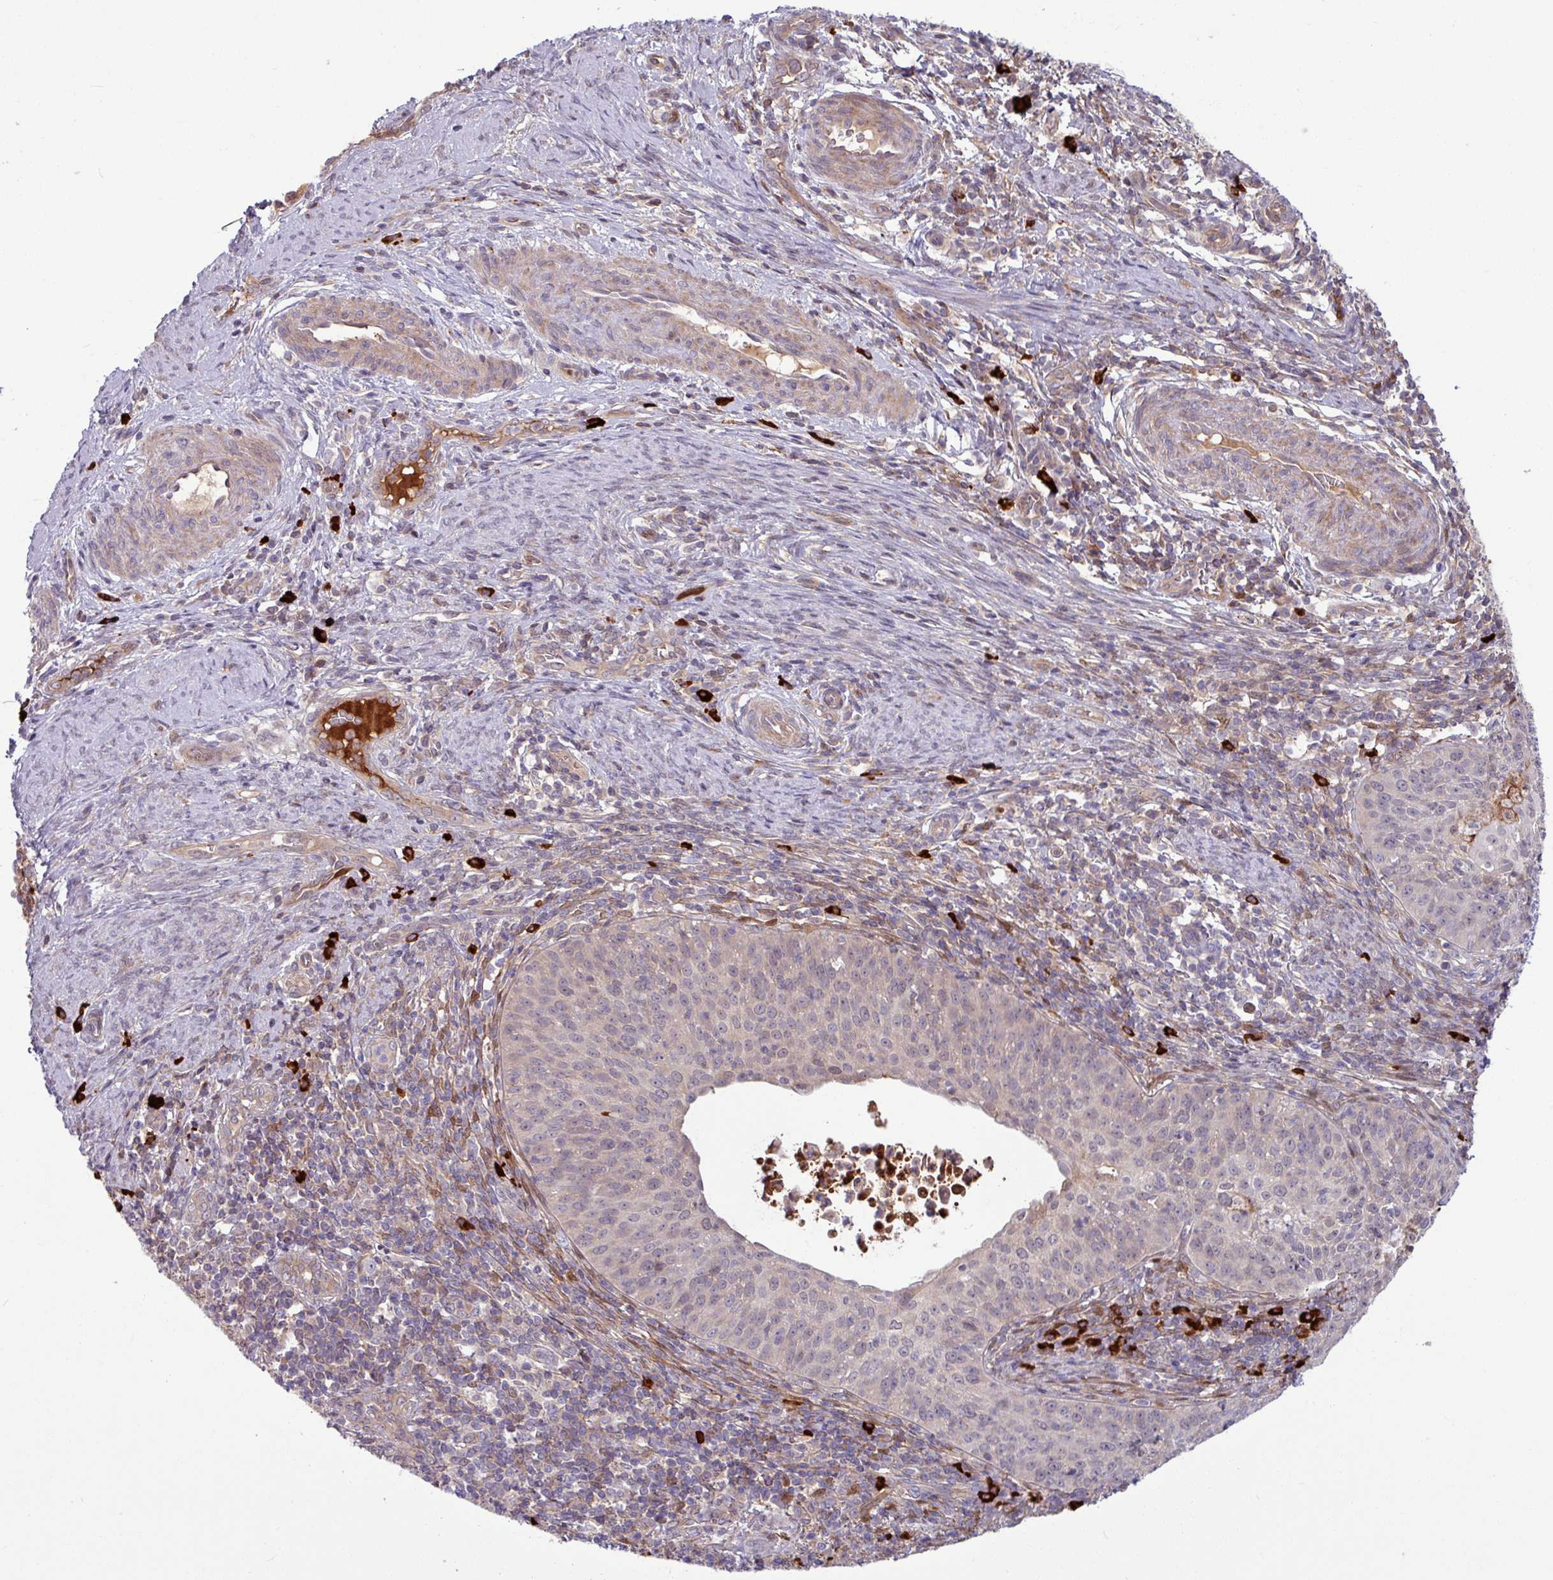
{"staining": {"intensity": "weak", "quantity": "<25%", "location": "cytoplasmic/membranous"}, "tissue": "cervical cancer", "cell_type": "Tumor cells", "image_type": "cancer", "snomed": [{"axis": "morphology", "description": "Squamous cell carcinoma, NOS"}, {"axis": "topography", "description": "Cervix"}], "caption": "High power microscopy image of an immunohistochemistry image of cervical cancer (squamous cell carcinoma), revealing no significant expression in tumor cells.", "gene": "B4GALNT4", "patient": {"sex": "female", "age": 30}}